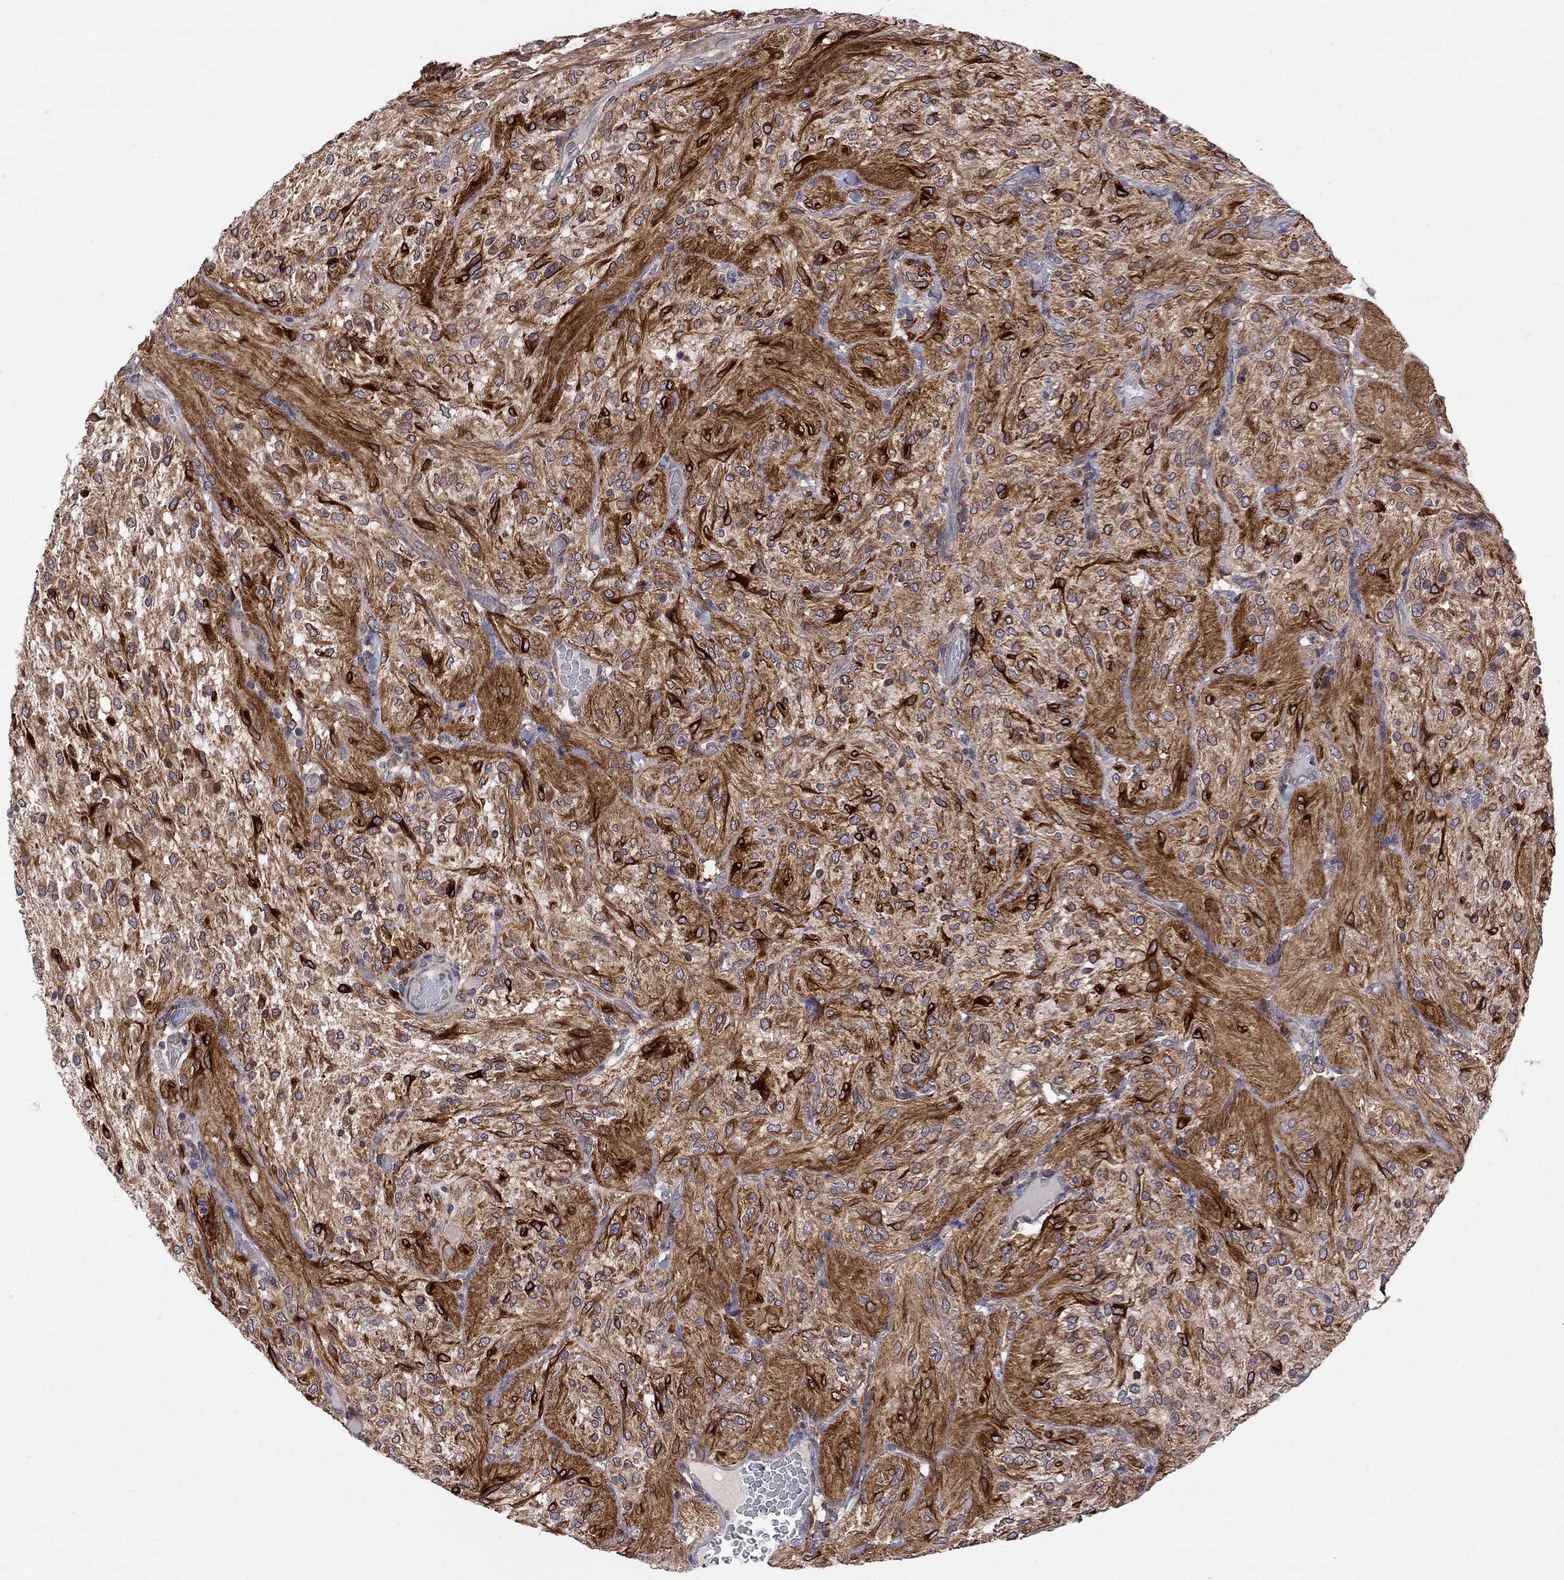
{"staining": {"intensity": "strong", "quantity": "25%-75%", "location": "cytoplasmic/membranous"}, "tissue": "glioma", "cell_type": "Tumor cells", "image_type": "cancer", "snomed": [{"axis": "morphology", "description": "Glioma, malignant, Low grade"}, {"axis": "topography", "description": "Brain"}], "caption": "Strong cytoplasmic/membranous positivity is appreciated in approximately 25%-75% of tumor cells in glioma.", "gene": "MTHFR", "patient": {"sex": "male", "age": 3}}